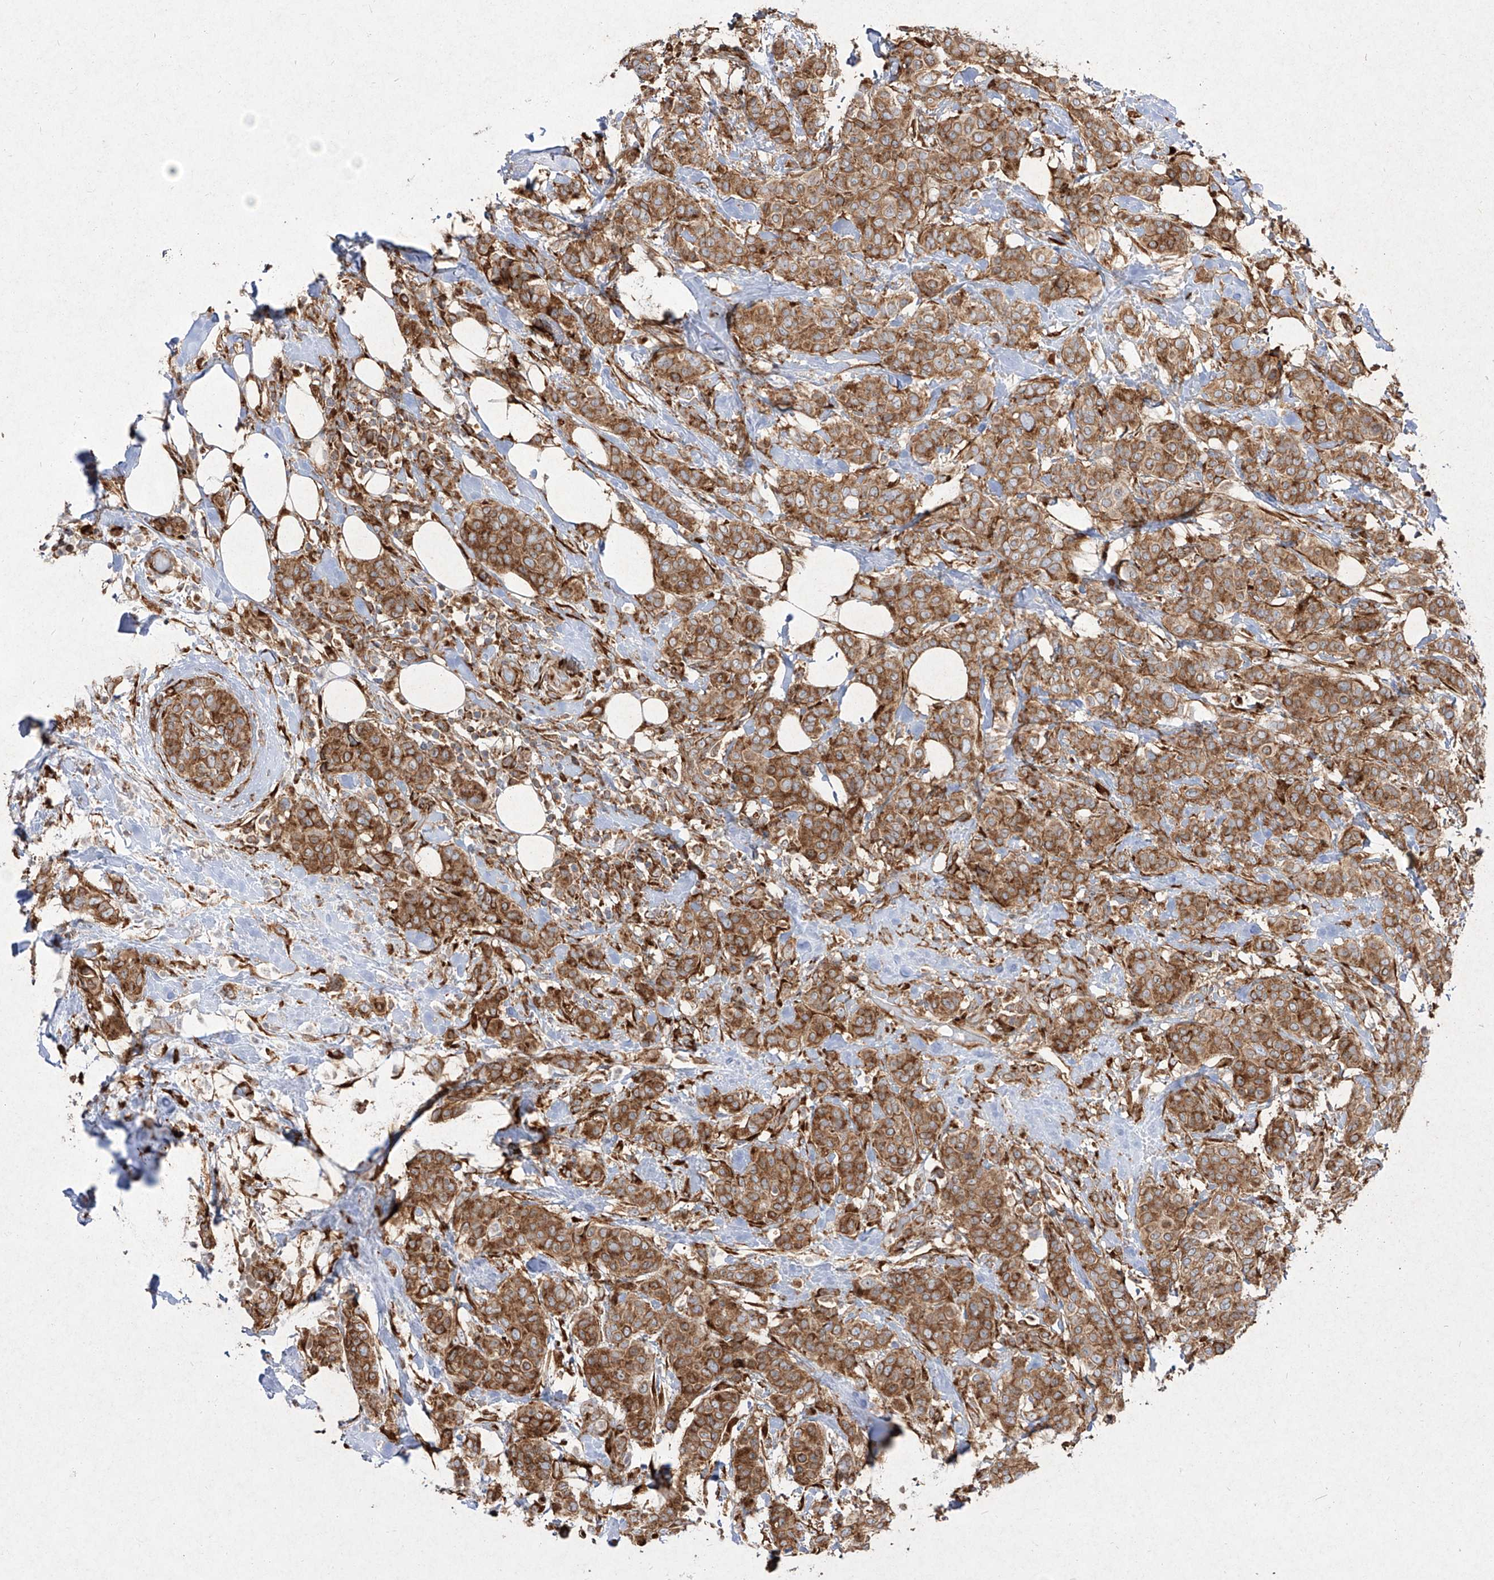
{"staining": {"intensity": "strong", "quantity": ">75%", "location": "cytoplasmic/membranous"}, "tissue": "breast cancer", "cell_type": "Tumor cells", "image_type": "cancer", "snomed": [{"axis": "morphology", "description": "Lobular carcinoma"}, {"axis": "topography", "description": "Breast"}], "caption": "Tumor cells exhibit strong cytoplasmic/membranous positivity in approximately >75% of cells in breast lobular carcinoma. The protein is stained brown, and the nuclei are stained in blue (DAB (3,3'-diaminobenzidine) IHC with brightfield microscopy, high magnification).", "gene": "RPS25", "patient": {"sex": "female", "age": 51}}